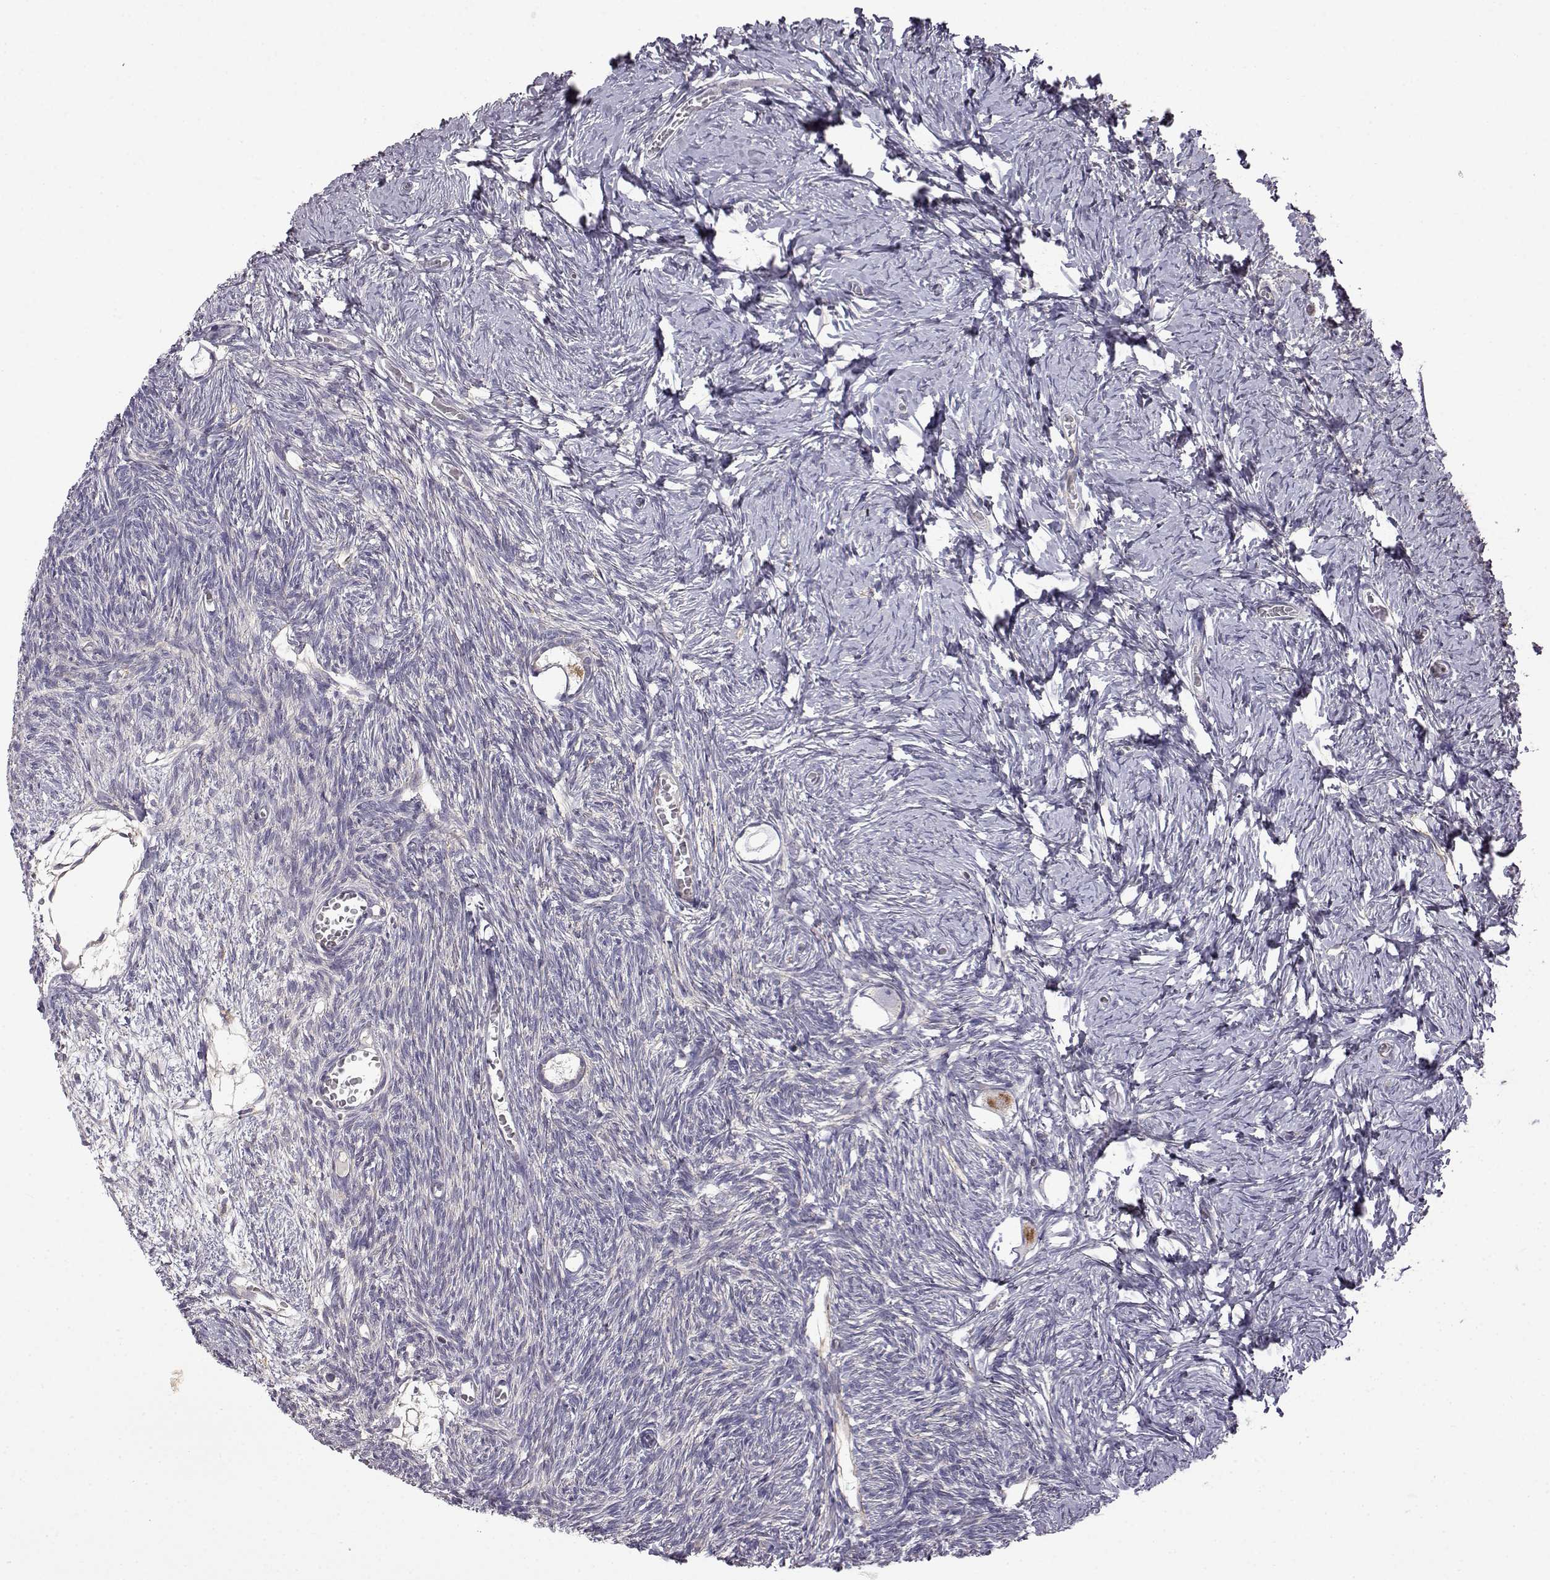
{"staining": {"intensity": "negative", "quantity": "none", "location": "none"}, "tissue": "ovary", "cell_type": "Follicle cells", "image_type": "normal", "snomed": [{"axis": "morphology", "description": "Normal tissue, NOS"}, {"axis": "topography", "description": "Ovary"}], "caption": "Protein analysis of unremarkable ovary shows no significant positivity in follicle cells. Brightfield microscopy of IHC stained with DAB (brown) and hematoxylin (blue), captured at high magnification.", "gene": "DDC", "patient": {"sex": "female", "age": 27}}